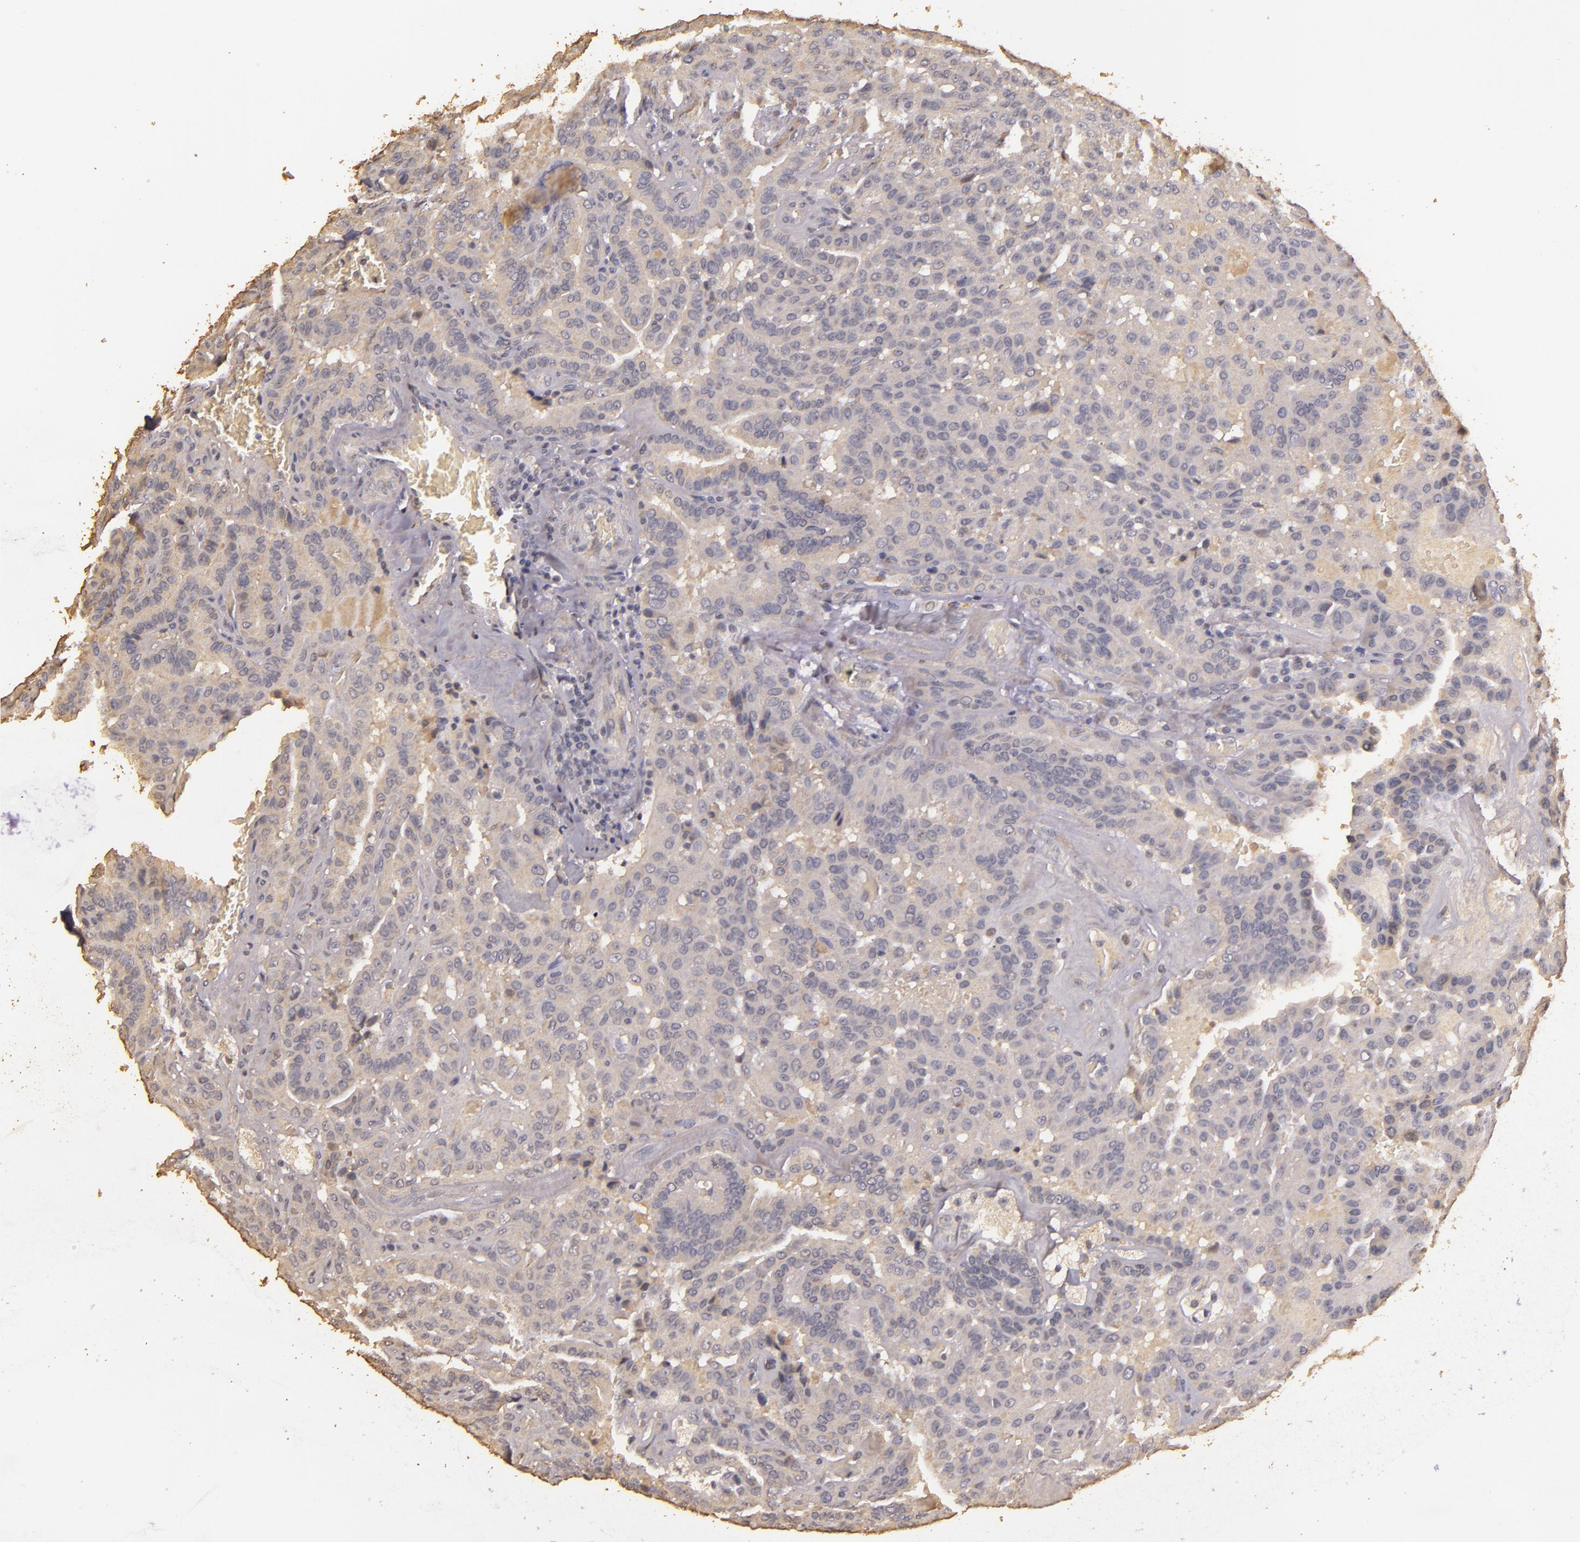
{"staining": {"intensity": "weak", "quantity": "25%-75%", "location": "cytoplasmic/membranous"}, "tissue": "thyroid cancer", "cell_type": "Tumor cells", "image_type": "cancer", "snomed": [{"axis": "morphology", "description": "Papillary adenocarcinoma, NOS"}, {"axis": "topography", "description": "Thyroid gland"}], "caption": "Approximately 25%-75% of tumor cells in thyroid papillary adenocarcinoma exhibit weak cytoplasmic/membranous protein positivity as visualized by brown immunohistochemical staining.", "gene": "BCL2L13", "patient": {"sex": "male", "age": 87}}